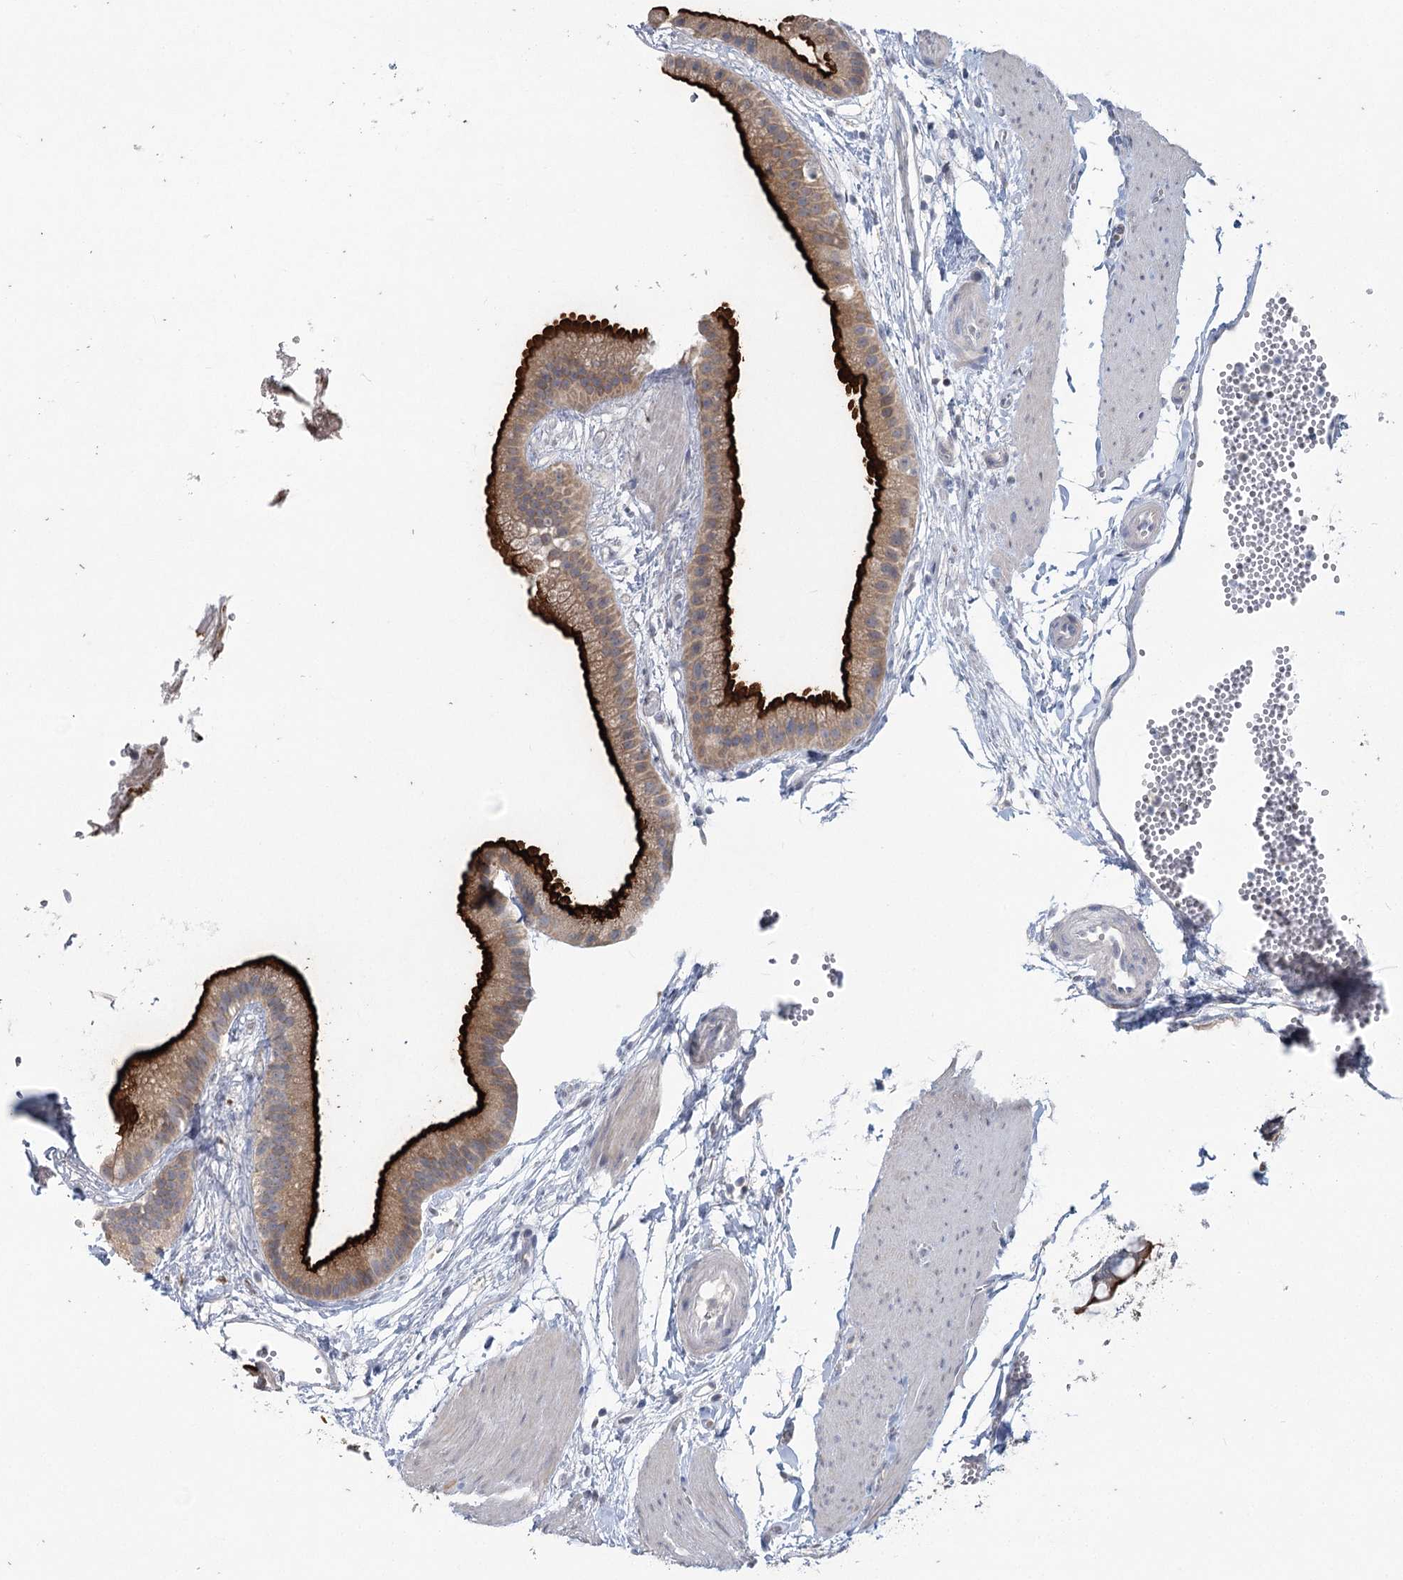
{"staining": {"intensity": "strong", "quantity": ">75%", "location": "cytoplasmic/membranous"}, "tissue": "gallbladder", "cell_type": "Glandular cells", "image_type": "normal", "snomed": [{"axis": "morphology", "description": "Normal tissue, NOS"}, {"axis": "topography", "description": "Gallbladder"}], "caption": "Protein staining demonstrates strong cytoplasmic/membranous staining in approximately >75% of glandular cells in normal gallbladder.", "gene": "SLC9A3", "patient": {"sex": "female", "age": 64}}